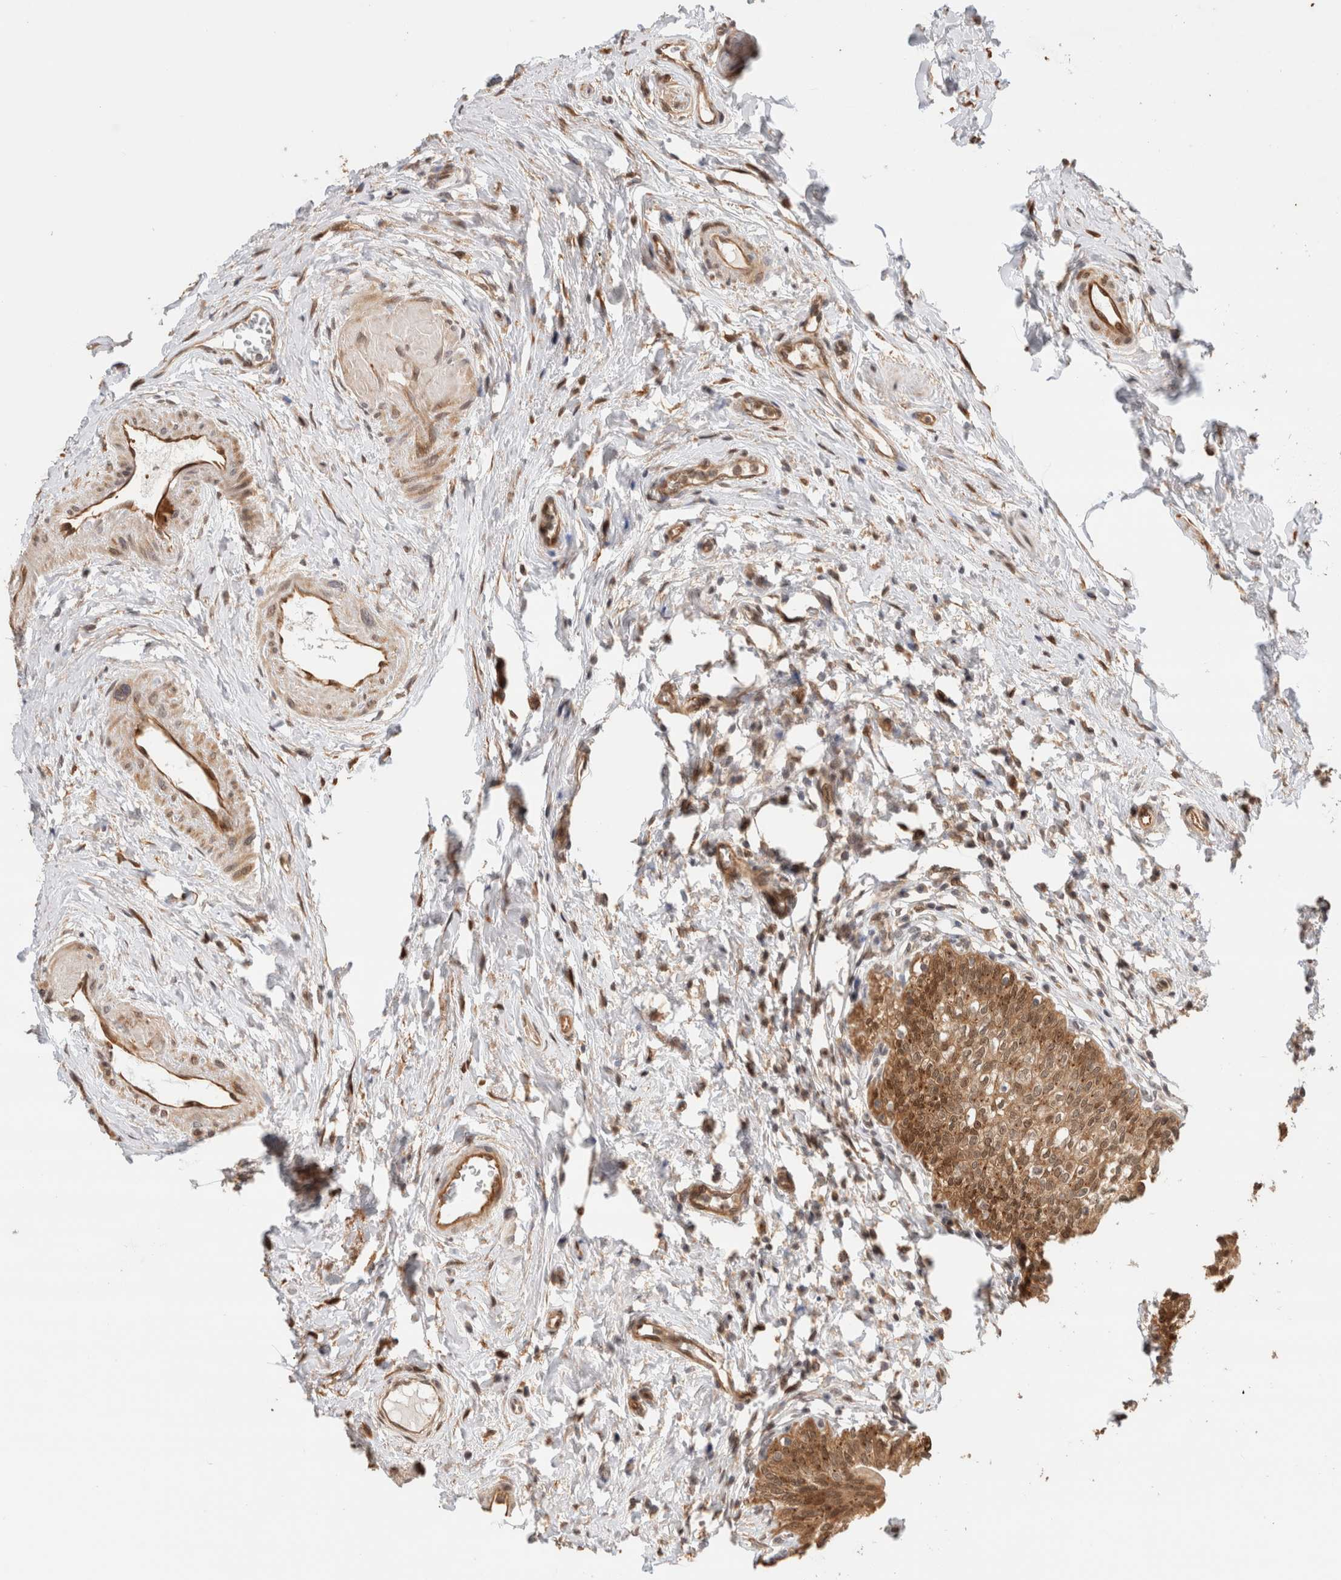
{"staining": {"intensity": "moderate", "quantity": ">75%", "location": "cytoplasmic/membranous,nuclear"}, "tissue": "urinary bladder", "cell_type": "Urothelial cells", "image_type": "normal", "snomed": [{"axis": "morphology", "description": "Normal tissue, NOS"}, {"axis": "topography", "description": "Urinary bladder"}], "caption": "Immunohistochemical staining of unremarkable urinary bladder demonstrates medium levels of moderate cytoplasmic/membranous,nuclear positivity in approximately >75% of urothelial cells. Using DAB (brown) and hematoxylin (blue) stains, captured at high magnification using brightfield microscopy.", "gene": "OTUD6B", "patient": {"sex": "male", "age": 83}}